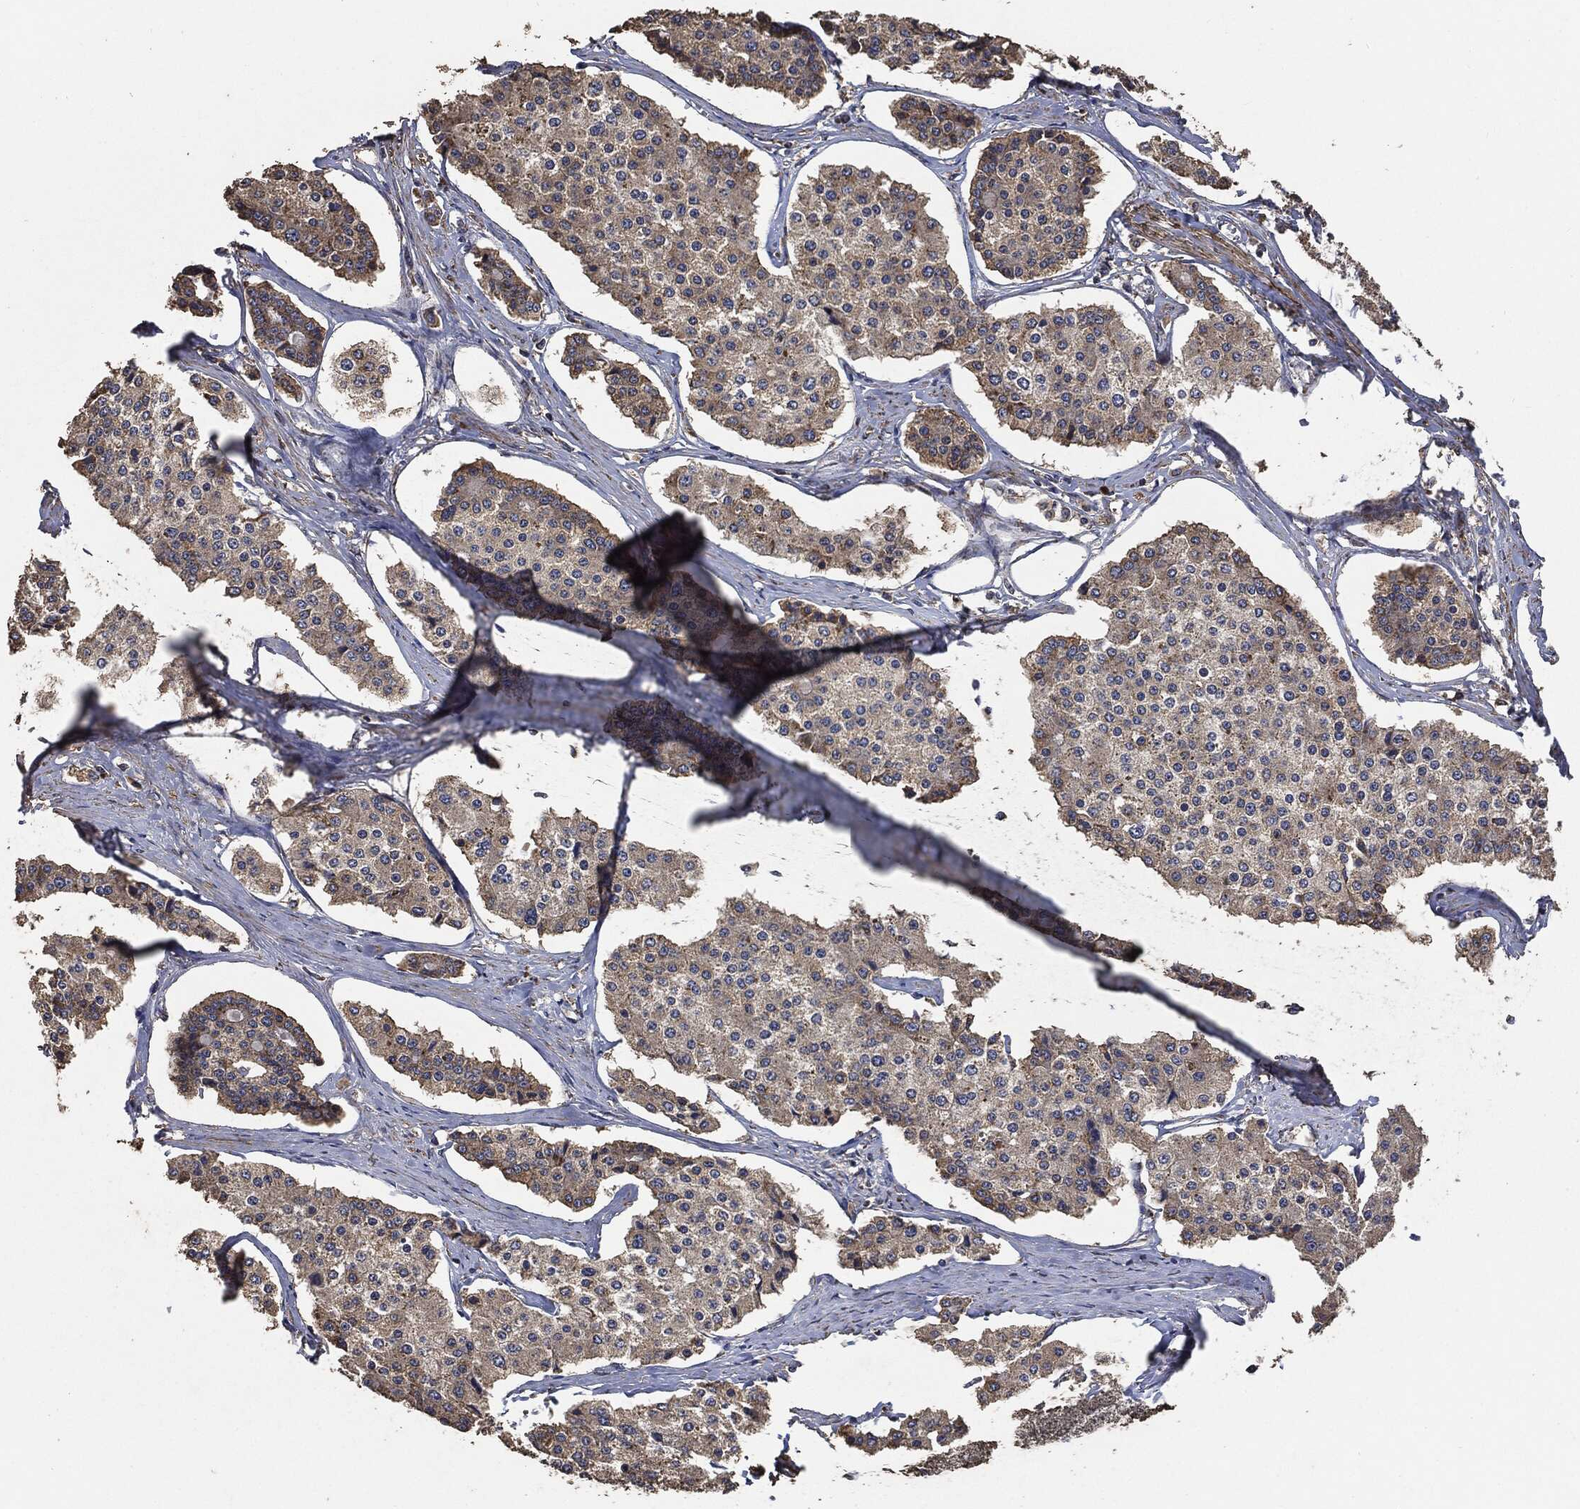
{"staining": {"intensity": "weak", "quantity": "25%-75%", "location": "cytoplasmic/membranous"}, "tissue": "carcinoid", "cell_type": "Tumor cells", "image_type": "cancer", "snomed": [{"axis": "morphology", "description": "Carcinoid, malignant, NOS"}, {"axis": "topography", "description": "Small intestine"}], "caption": "Malignant carcinoid was stained to show a protein in brown. There is low levels of weak cytoplasmic/membranous positivity in about 25%-75% of tumor cells.", "gene": "STK3", "patient": {"sex": "female", "age": 65}}